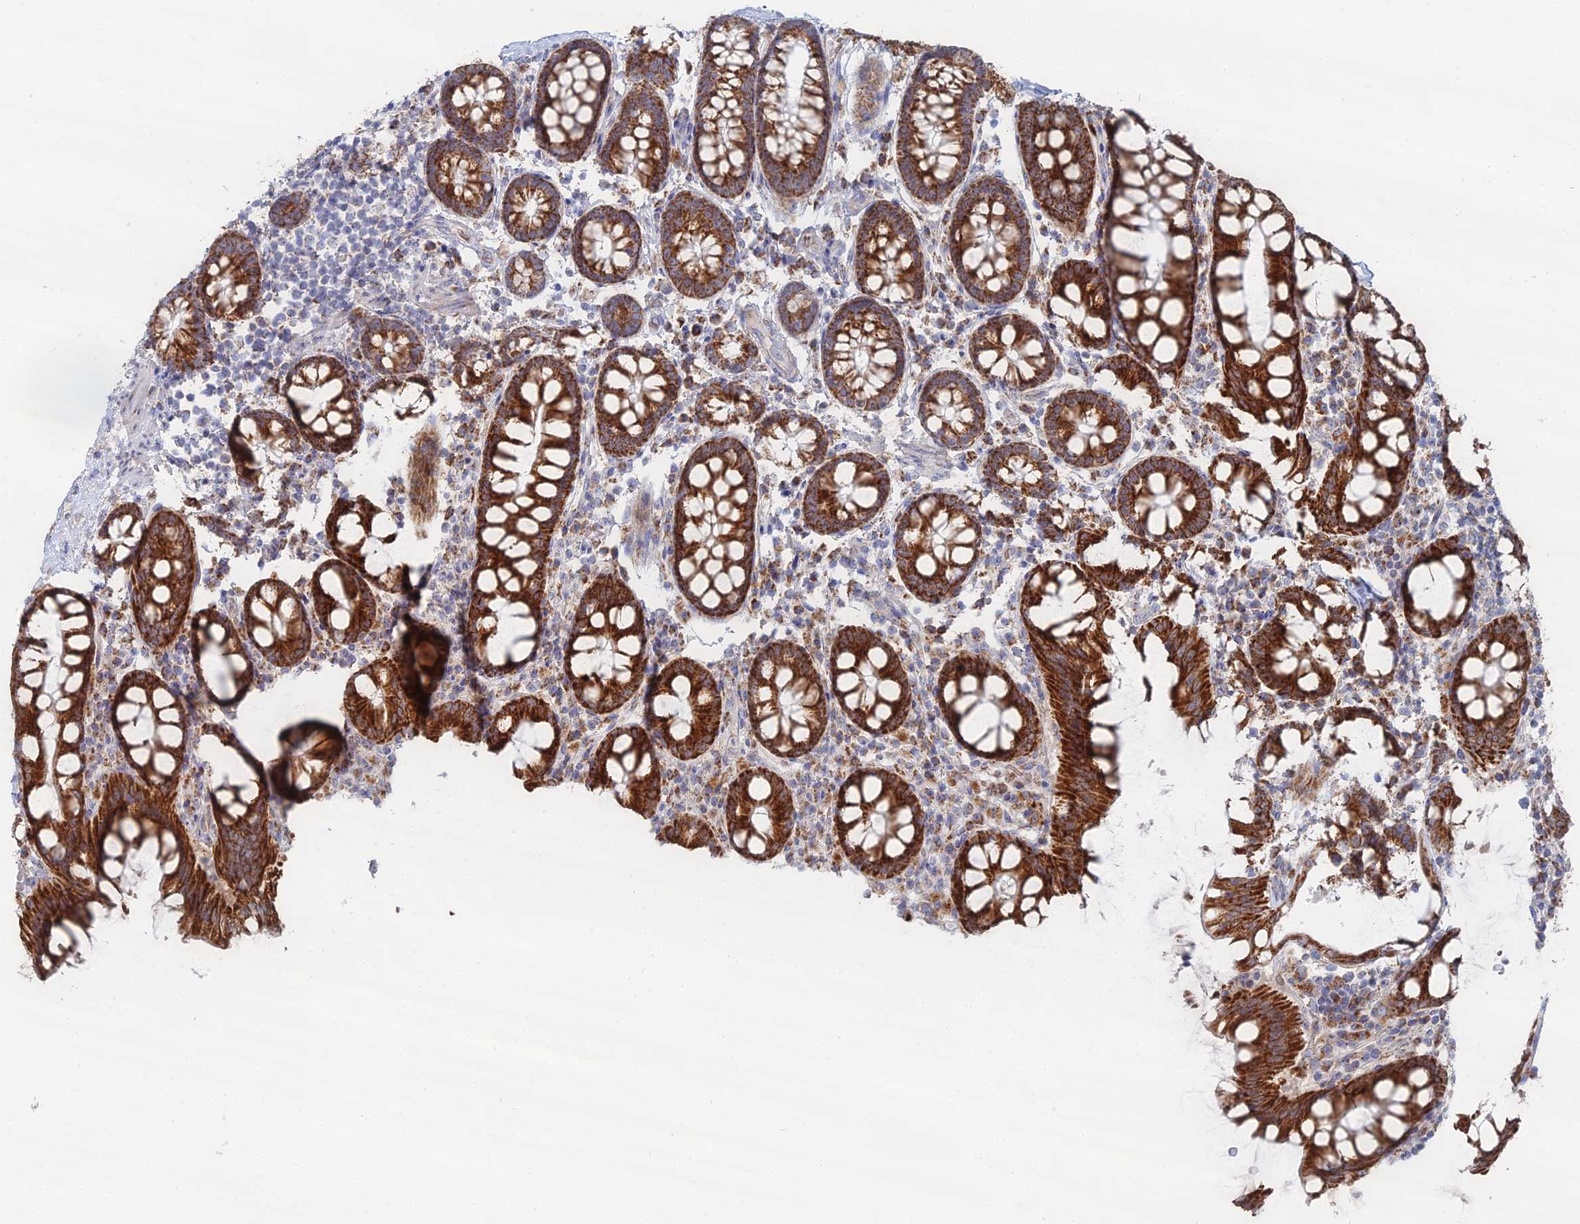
{"staining": {"intensity": "moderate", "quantity": ">75%", "location": "cytoplasmic/membranous"}, "tissue": "colon", "cell_type": "Endothelial cells", "image_type": "normal", "snomed": [{"axis": "morphology", "description": "Normal tissue, NOS"}, {"axis": "topography", "description": "Colon"}], "caption": "Protein staining of normal colon demonstrates moderate cytoplasmic/membranous staining in approximately >75% of endothelial cells.", "gene": "MPC1", "patient": {"sex": "female", "age": 79}}